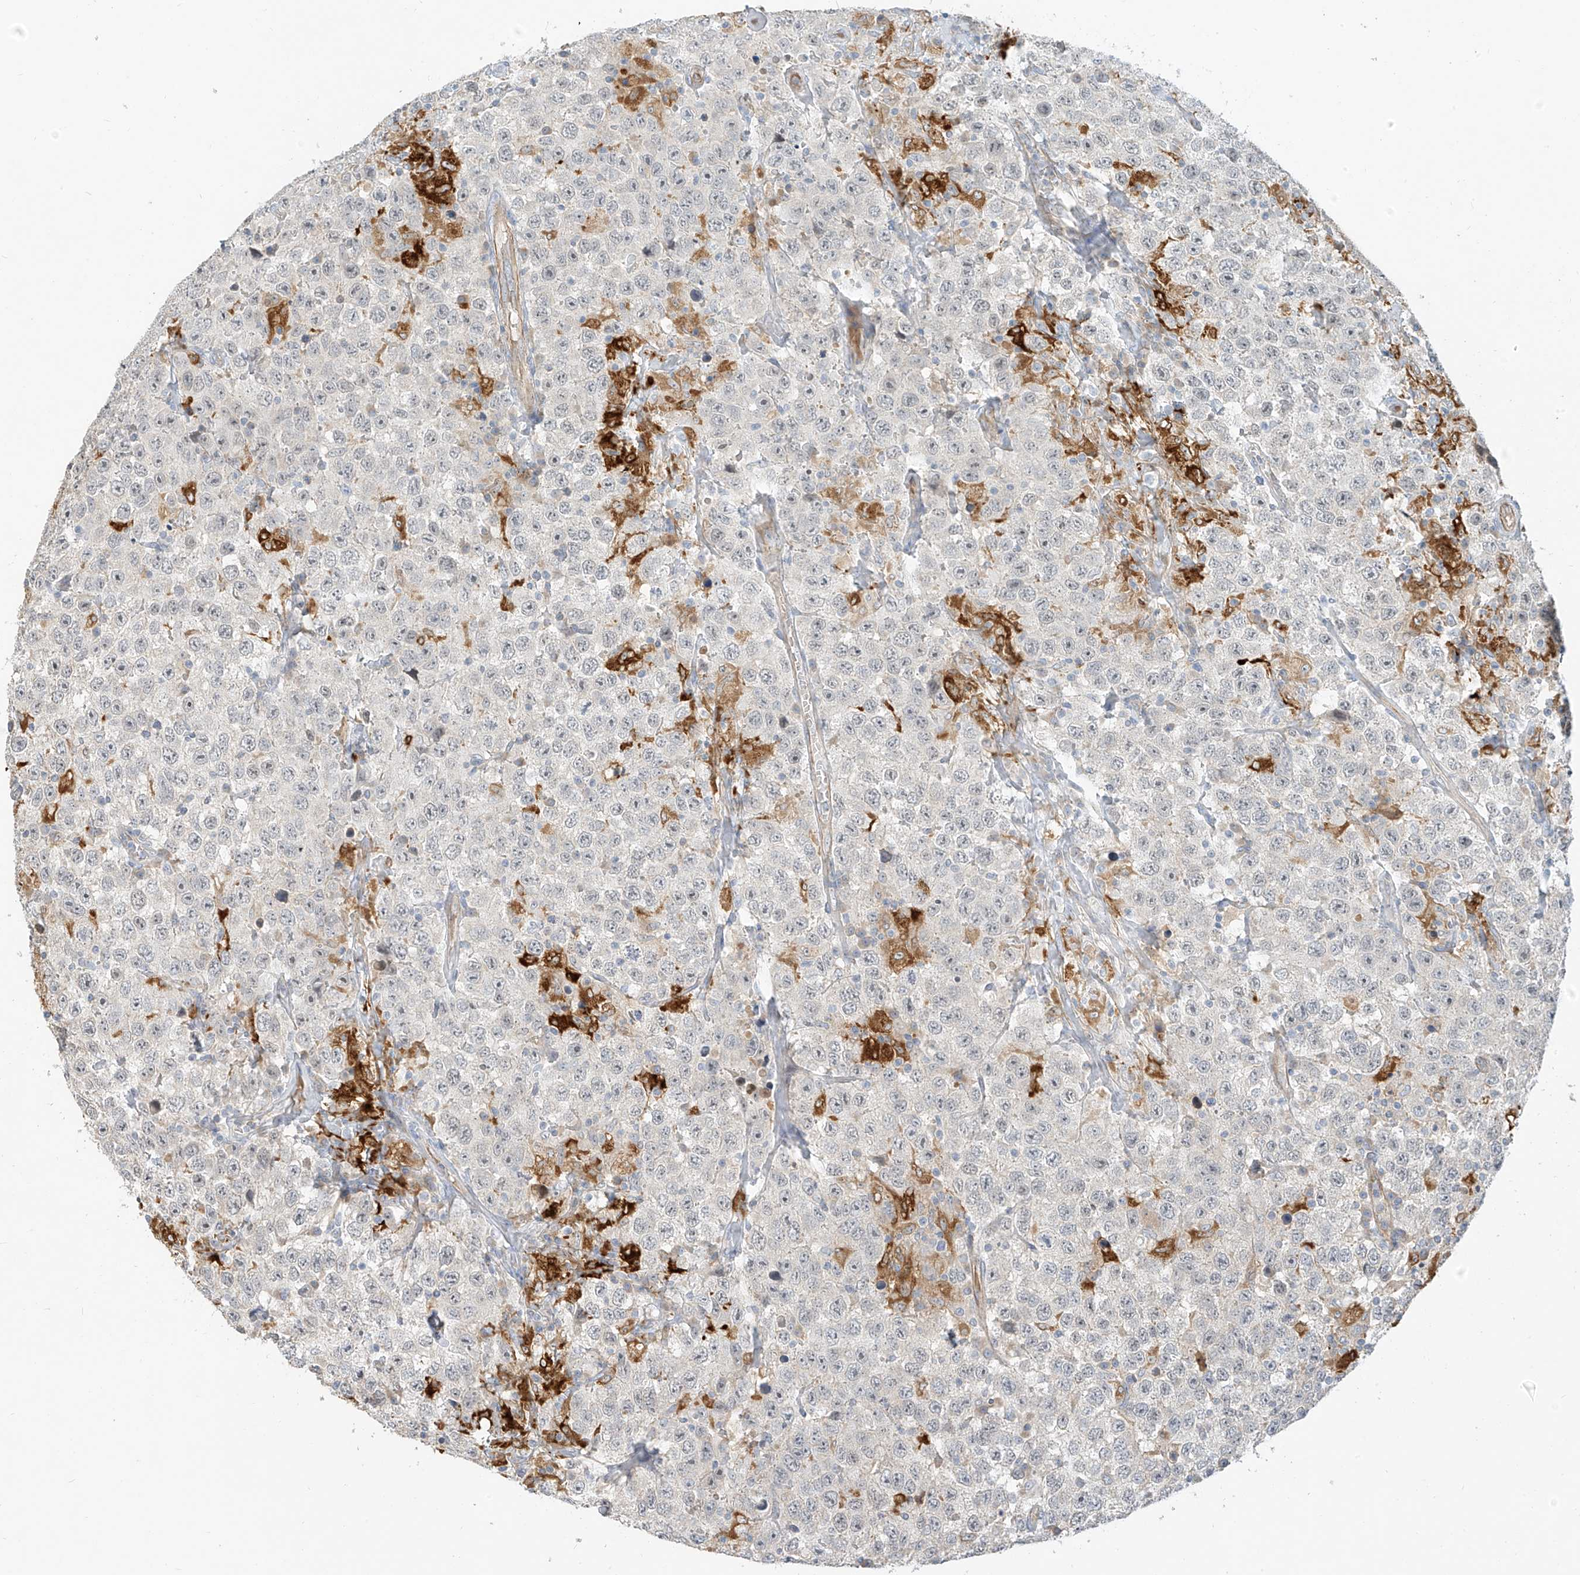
{"staining": {"intensity": "negative", "quantity": "none", "location": "none"}, "tissue": "testis cancer", "cell_type": "Tumor cells", "image_type": "cancer", "snomed": [{"axis": "morphology", "description": "Seminoma, NOS"}, {"axis": "topography", "description": "Testis"}], "caption": "Testis seminoma stained for a protein using IHC displays no positivity tumor cells.", "gene": "C2orf42", "patient": {"sex": "male", "age": 41}}